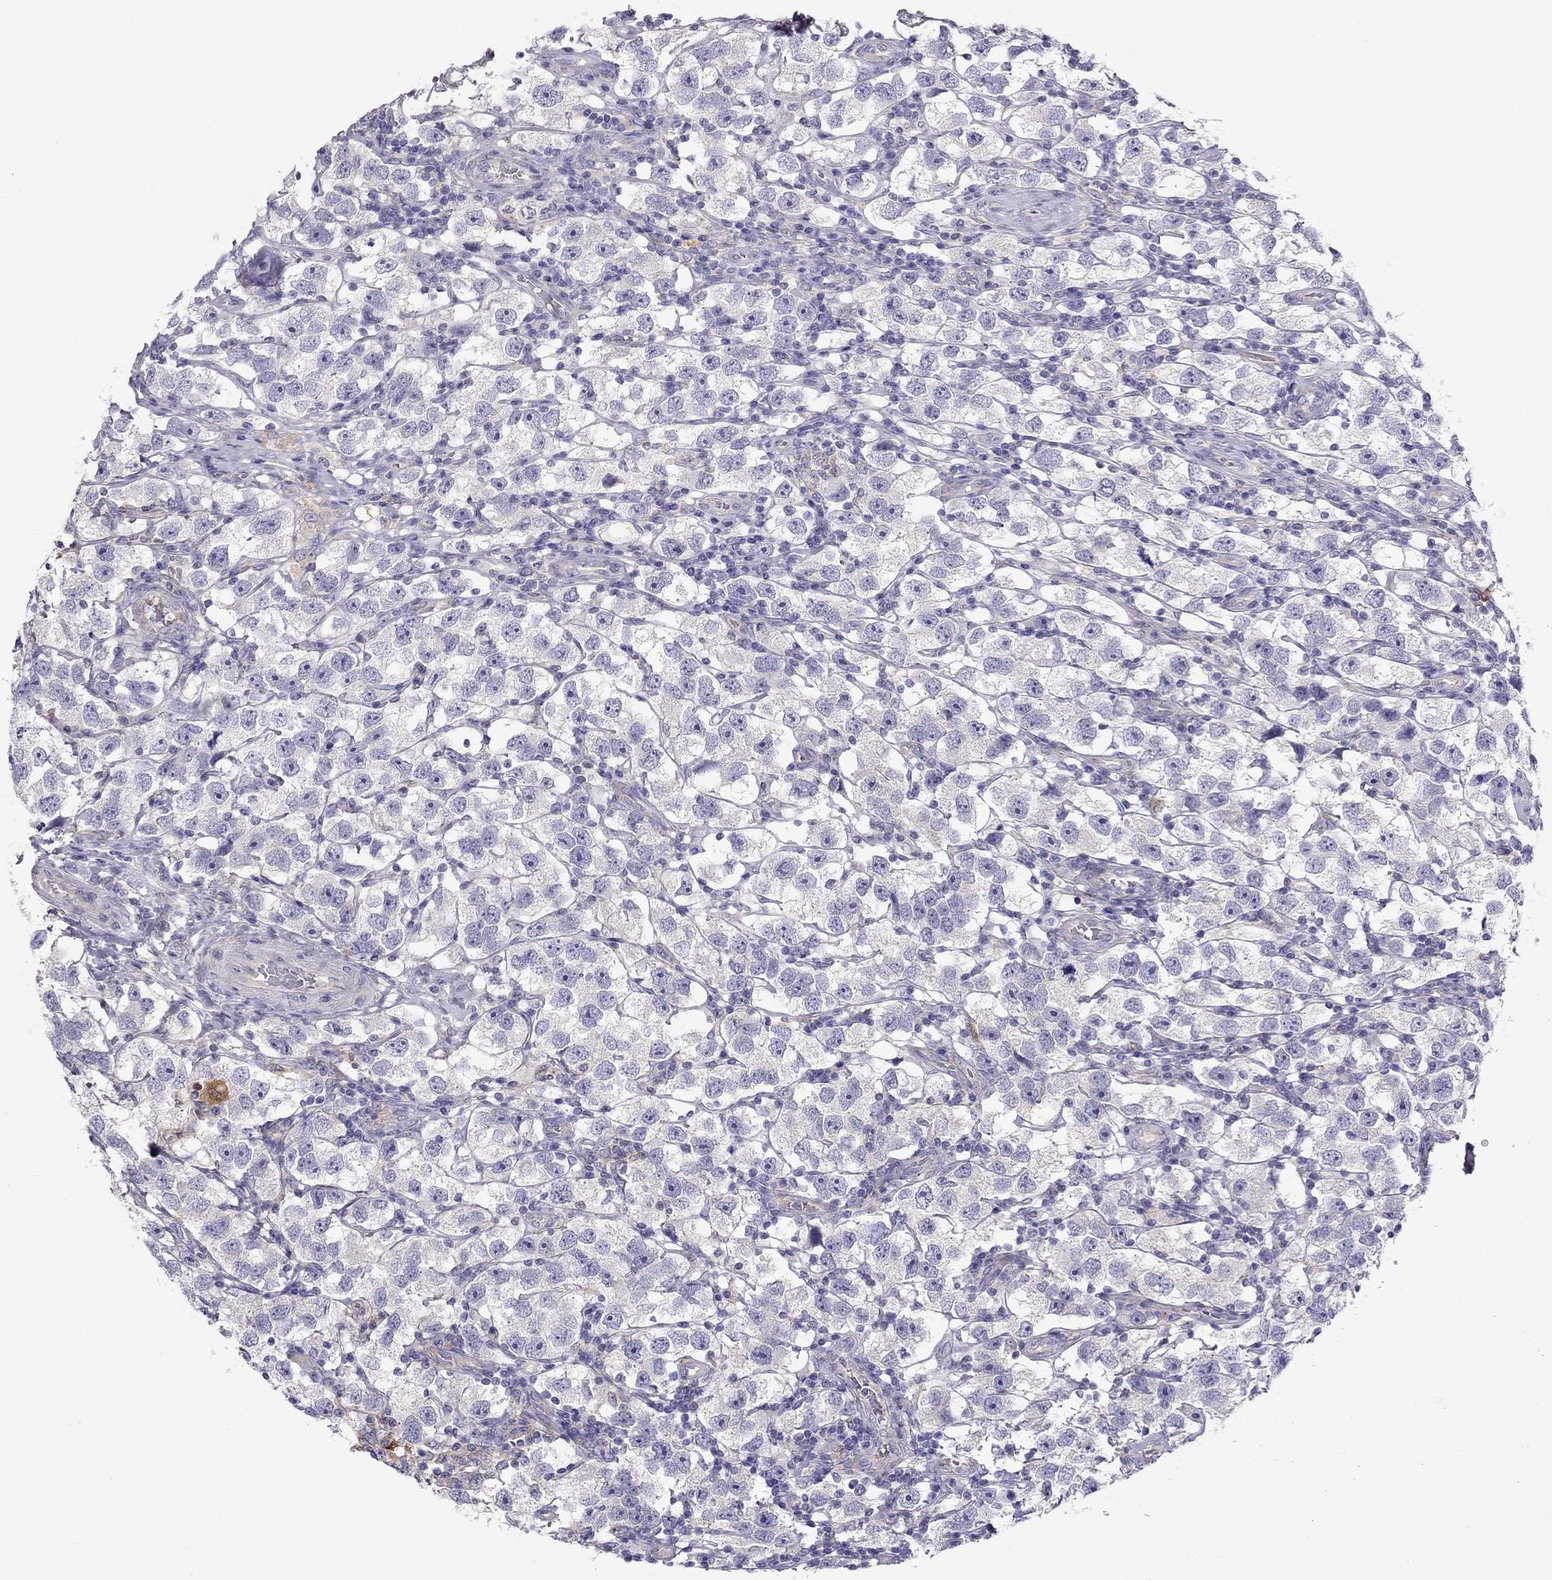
{"staining": {"intensity": "negative", "quantity": "none", "location": "none"}, "tissue": "testis cancer", "cell_type": "Tumor cells", "image_type": "cancer", "snomed": [{"axis": "morphology", "description": "Seminoma, NOS"}, {"axis": "topography", "description": "Testis"}], "caption": "Human seminoma (testis) stained for a protein using immunohistochemistry (IHC) shows no positivity in tumor cells.", "gene": "ALOX15B", "patient": {"sex": "male", "age": 26}}